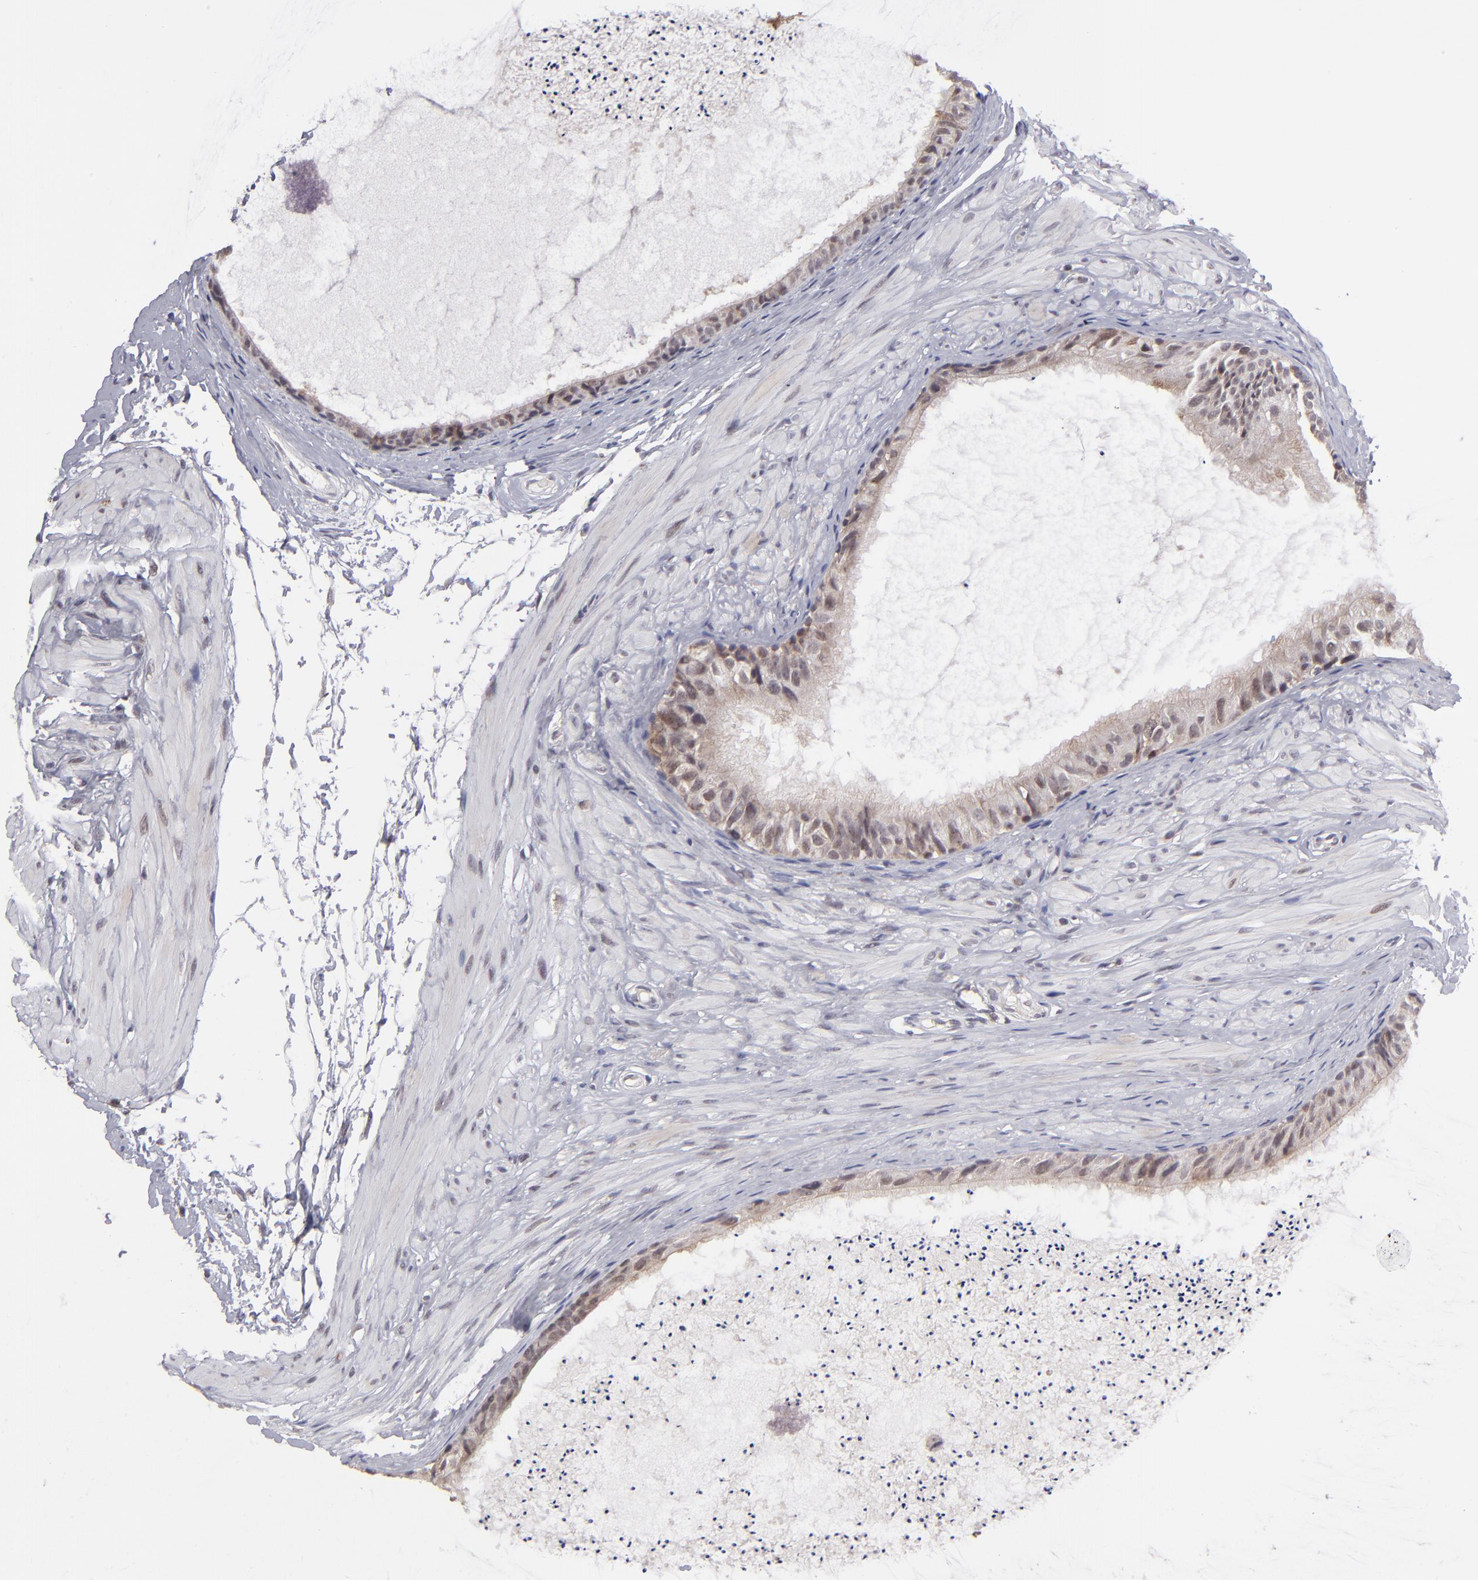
{"staining": {"intensity": "moderate", "quantity": ">75%", "location": "cytoplasmic/membranous,nuclear"}, "tissue": "epididymis", "cell_type": "Glandular cells", "image_type": "normal", "snomed": [{"axis": "morphology", "description": "Normal tissue, NOS"}, {"axis": "topography", "description": "Epididymis"}], "caption": "A high-resolution histopathology image shows immunohistochemistry staining of benign epididymis, which shows moderate cytoplasmic/membranous,nuclear expression in approximately >75% of glandular cells. (DAB (3,3'-diaminobenzidine) IHC, brown staining for protein, blue staining for nuclei).", "gene": "SLC15A1", "patient": {"sex": "male", "age": 77}}